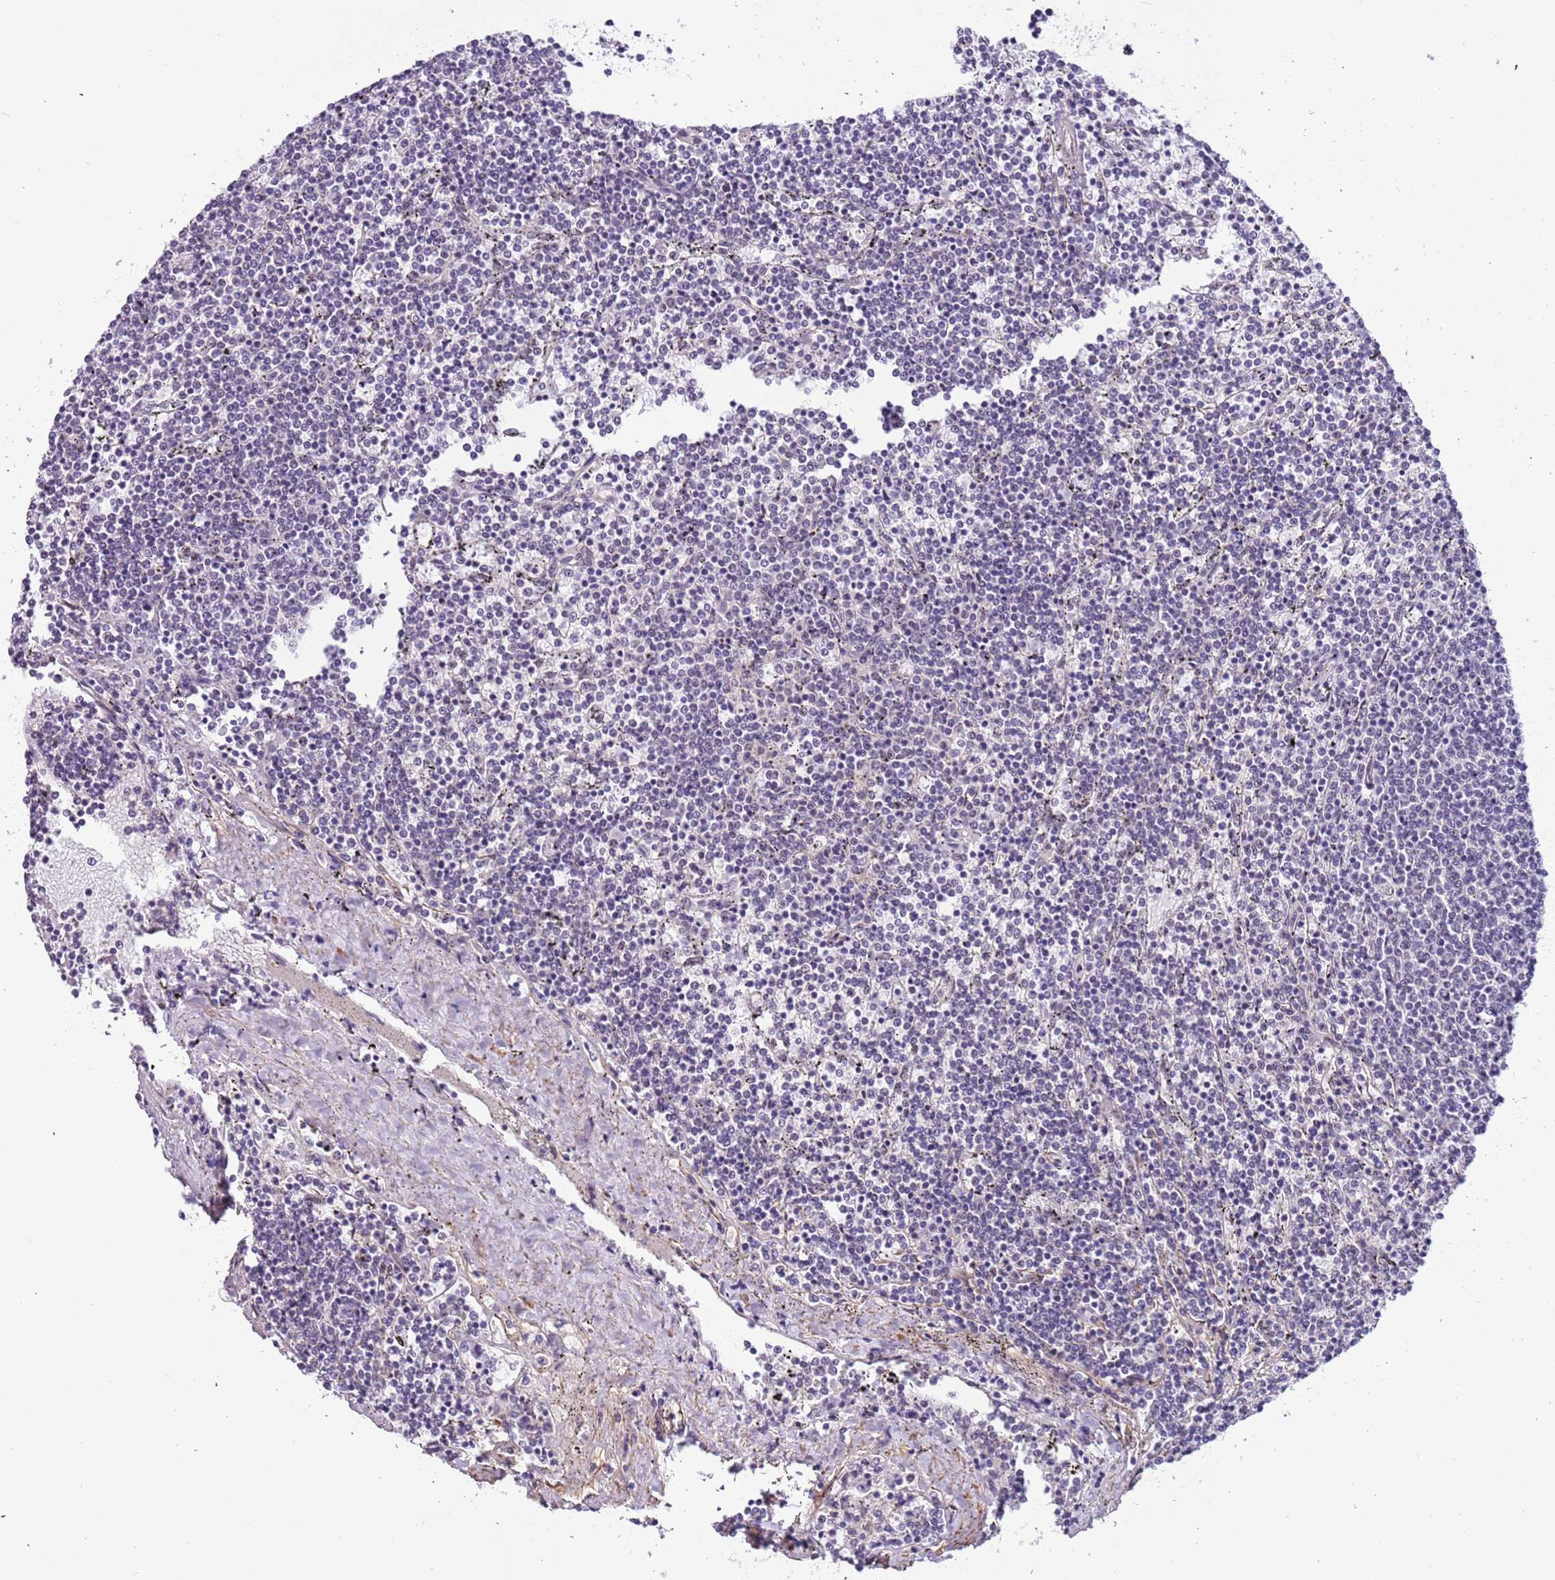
{"staining": {"intensity": "negative", "quantity": "none", "location": "none"}, "tissue": "lymphoma", "cell_type": "Tumor cells", "image_type": "cancer", "snomed": [{"axis": "morphology", "description": "Malignant lymphoma, non-Hodgkin's type, Low grade"}, {"axis": "topography", "description": "Spleen"}], "caption": "A photomicrograph of human lymphoma is negative for staining in tumor cells. (Stains: DAB immunohistochemistry with hematoxylin counter stain, Microscopy: brightfield microscopy at high magnification).", "gene": "PLEKHH1", "patient": {"sex": "female", "age": 50}}